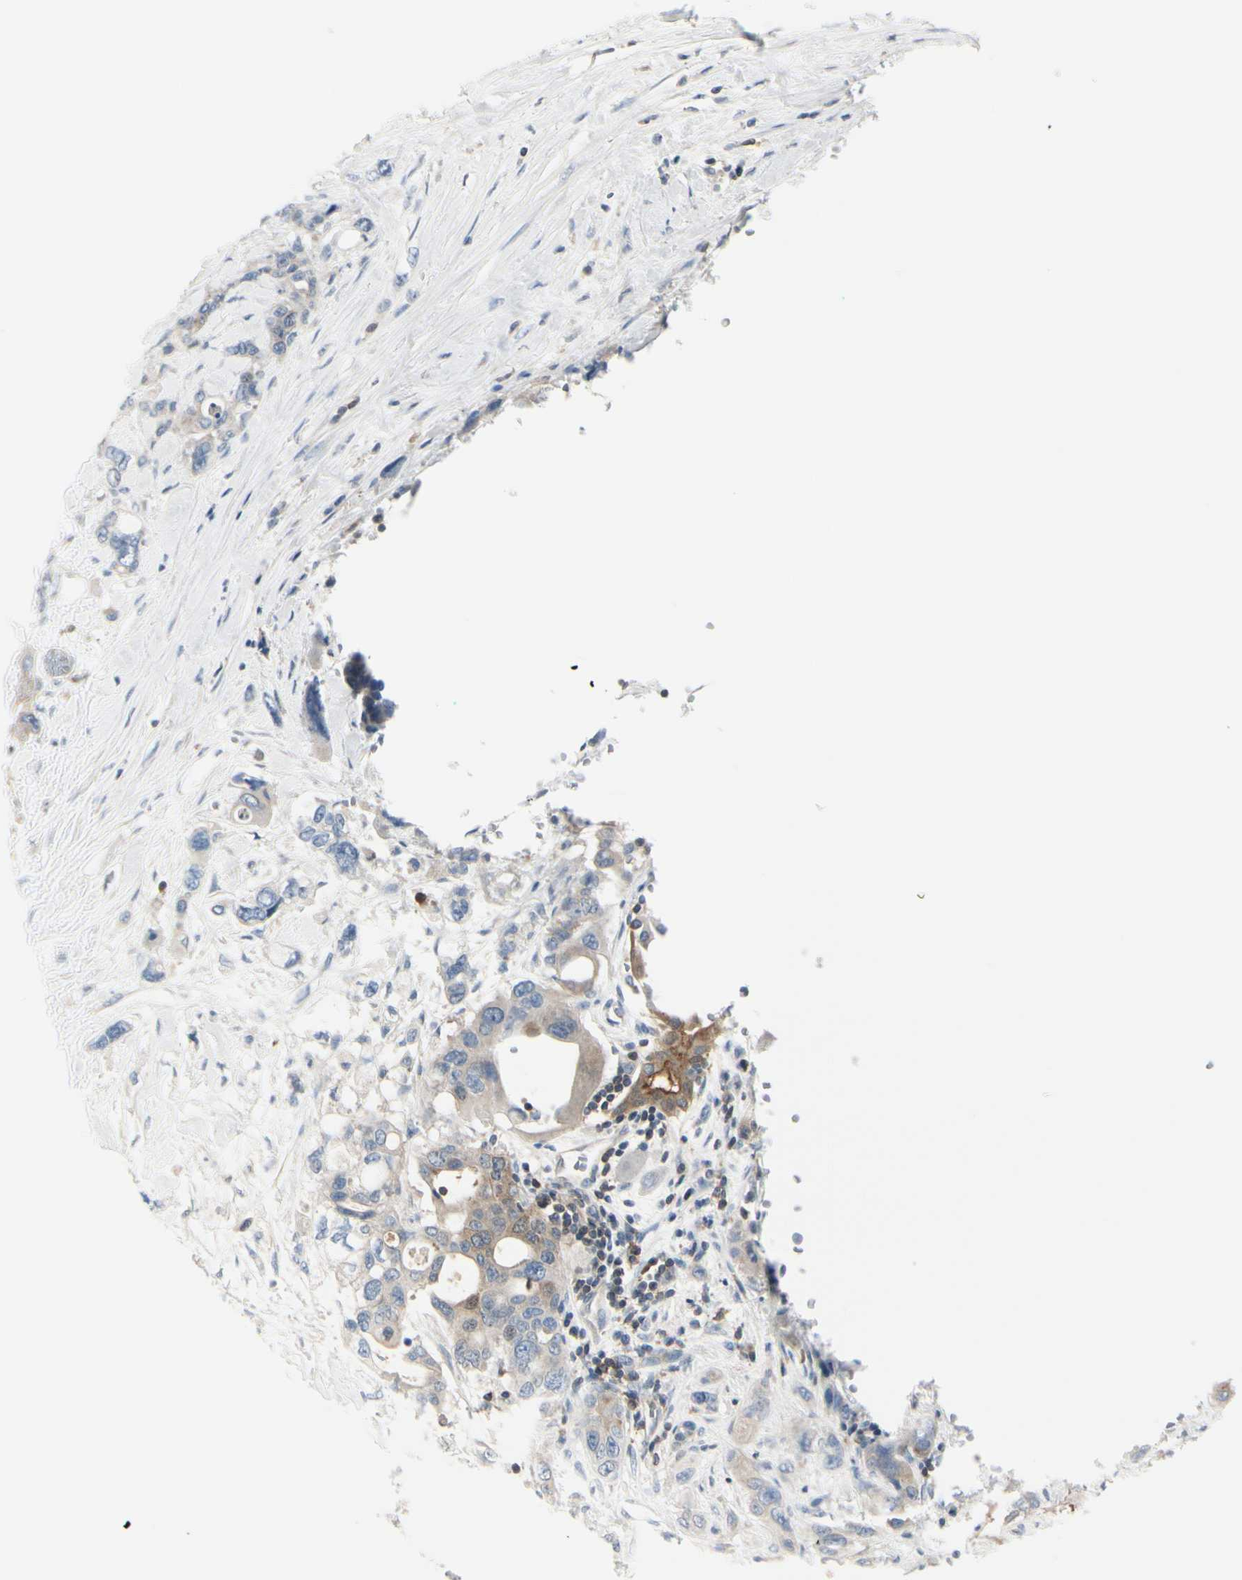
{"staining": {"intensity": "weak", "quantity": "<25%", "location": "cytoplasmic/membranous"}, "tissue": "pancreatic cancer", "cell_type": "Tumor cells", "image_type": "cancer", "snomed": [{"axis": "morphology", "description": "Adenocarcinoma, NOS"}, {"axis": "topography", "description": "Pancreas"}], "caption": "Histopathology image shows no significant protein staining in tumor cells of pancreatic adenocarcinoma.", "gene": "SLC9A3R1", "patient": {"sex": "male", "age": 46}}